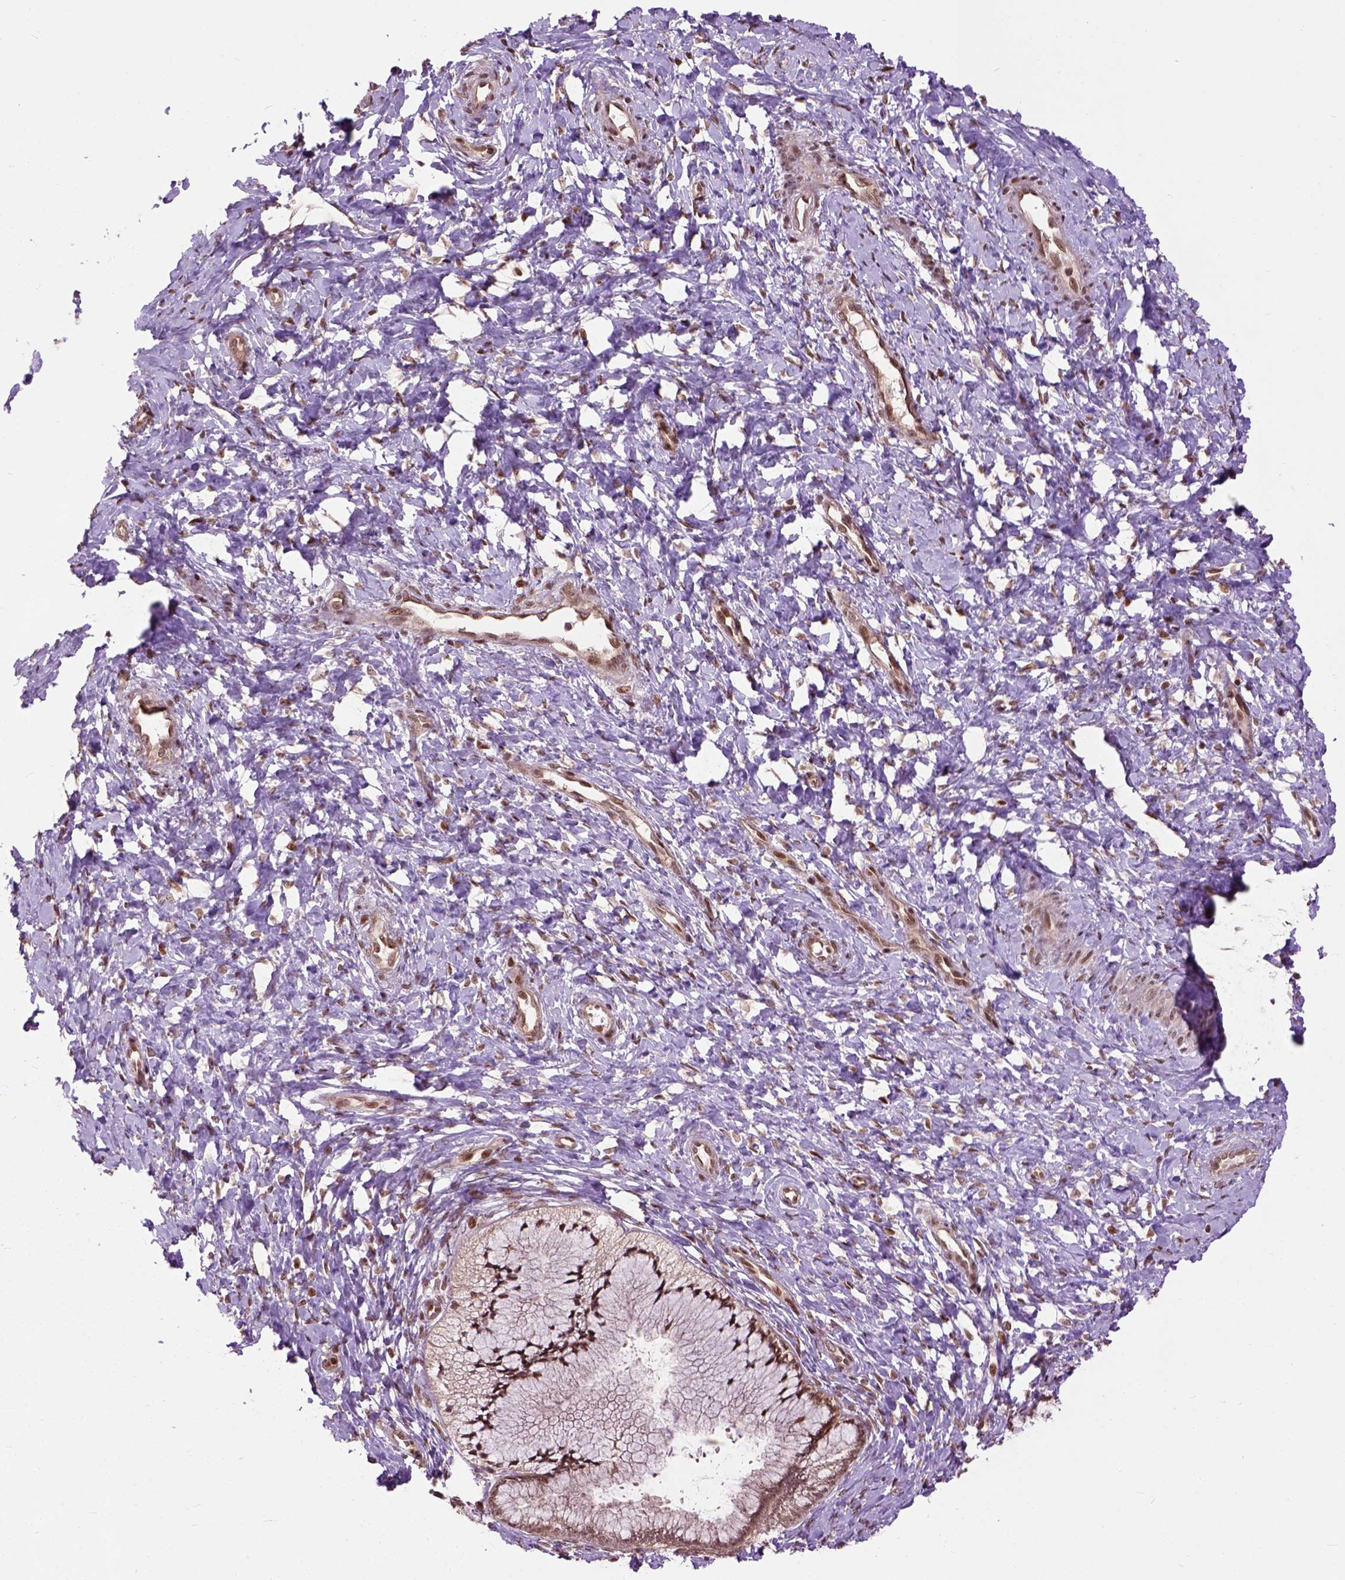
{"staining": {"intensity": "strong", "quantity": ">75%", "location": "nuclear"}, "tissue": "cervix", "cell_type": "Glandular cells", "image_type": "normal", "snomed": [{"axis": "morphology", "description": "Normal tissue, NOS"}, {"axis": "topography", "description": "Cervix"}], "caption": "IHC image of unremarkable human cervix stained for a protein (brown), which displays high levels of strong nuclear staining in approximately >75% of glandular cells.", "gene": "ZNF630", "patient": {"sex": "female", "age": 37}}